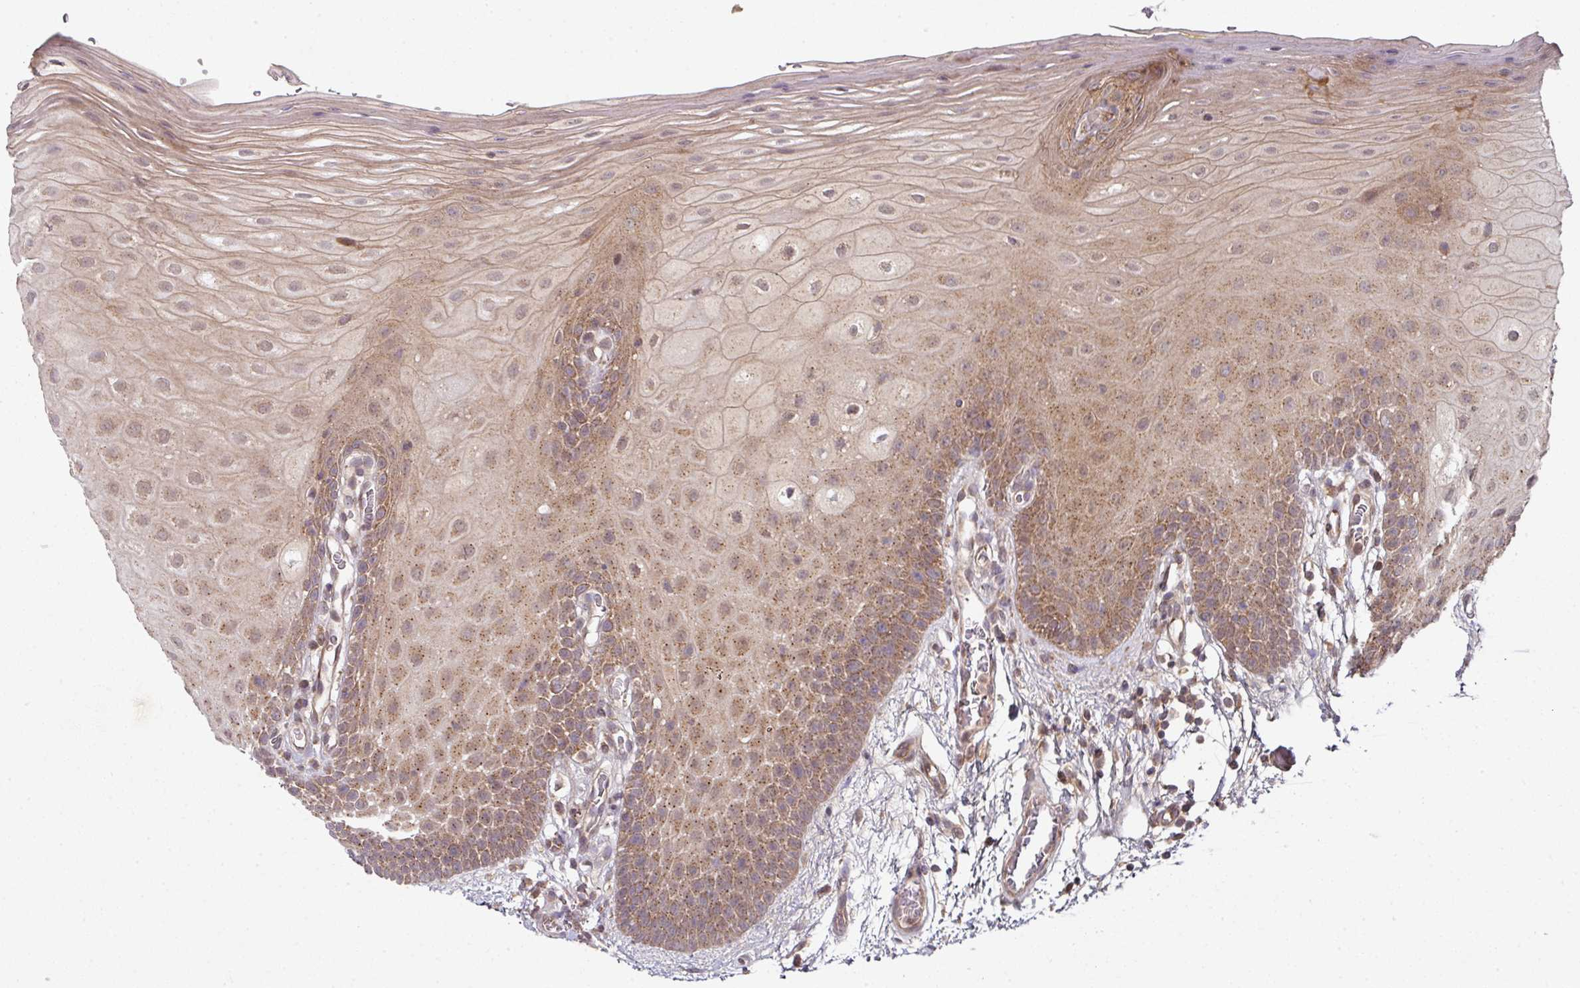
{"staining": {"intensity": "moderate", "quantity": "25%-75%", "location": "cytoplasmic/membranous,nuclear"}, "tissue": "oral mucosa", "cell_type": "Squamous epithelial cells", "image_type": "normal", "snomed": [{"axis": "morphology", "description": "Normal tissue, NOS"}, {"axis": "morphology", "description": "Squamous cell carcinoma, NOS"}, {"axis": "topography", "description": "Oral tissue"}, {"axis": "topography", "description": "Tounge, NOS"}, {"axis": "topography", "description": "Head-Neck"}], "caption": "Oral mucosa stained with DAB (3,3'-diaminobenzidine) IHC demonstrates medium levels of moderate cytoplasmic/membranous,nuclear expression in approximately 25%-75% of squamous epithelial cells.", "gene": "CAMLG", "patient": {"sex": "male", "age": 76}}